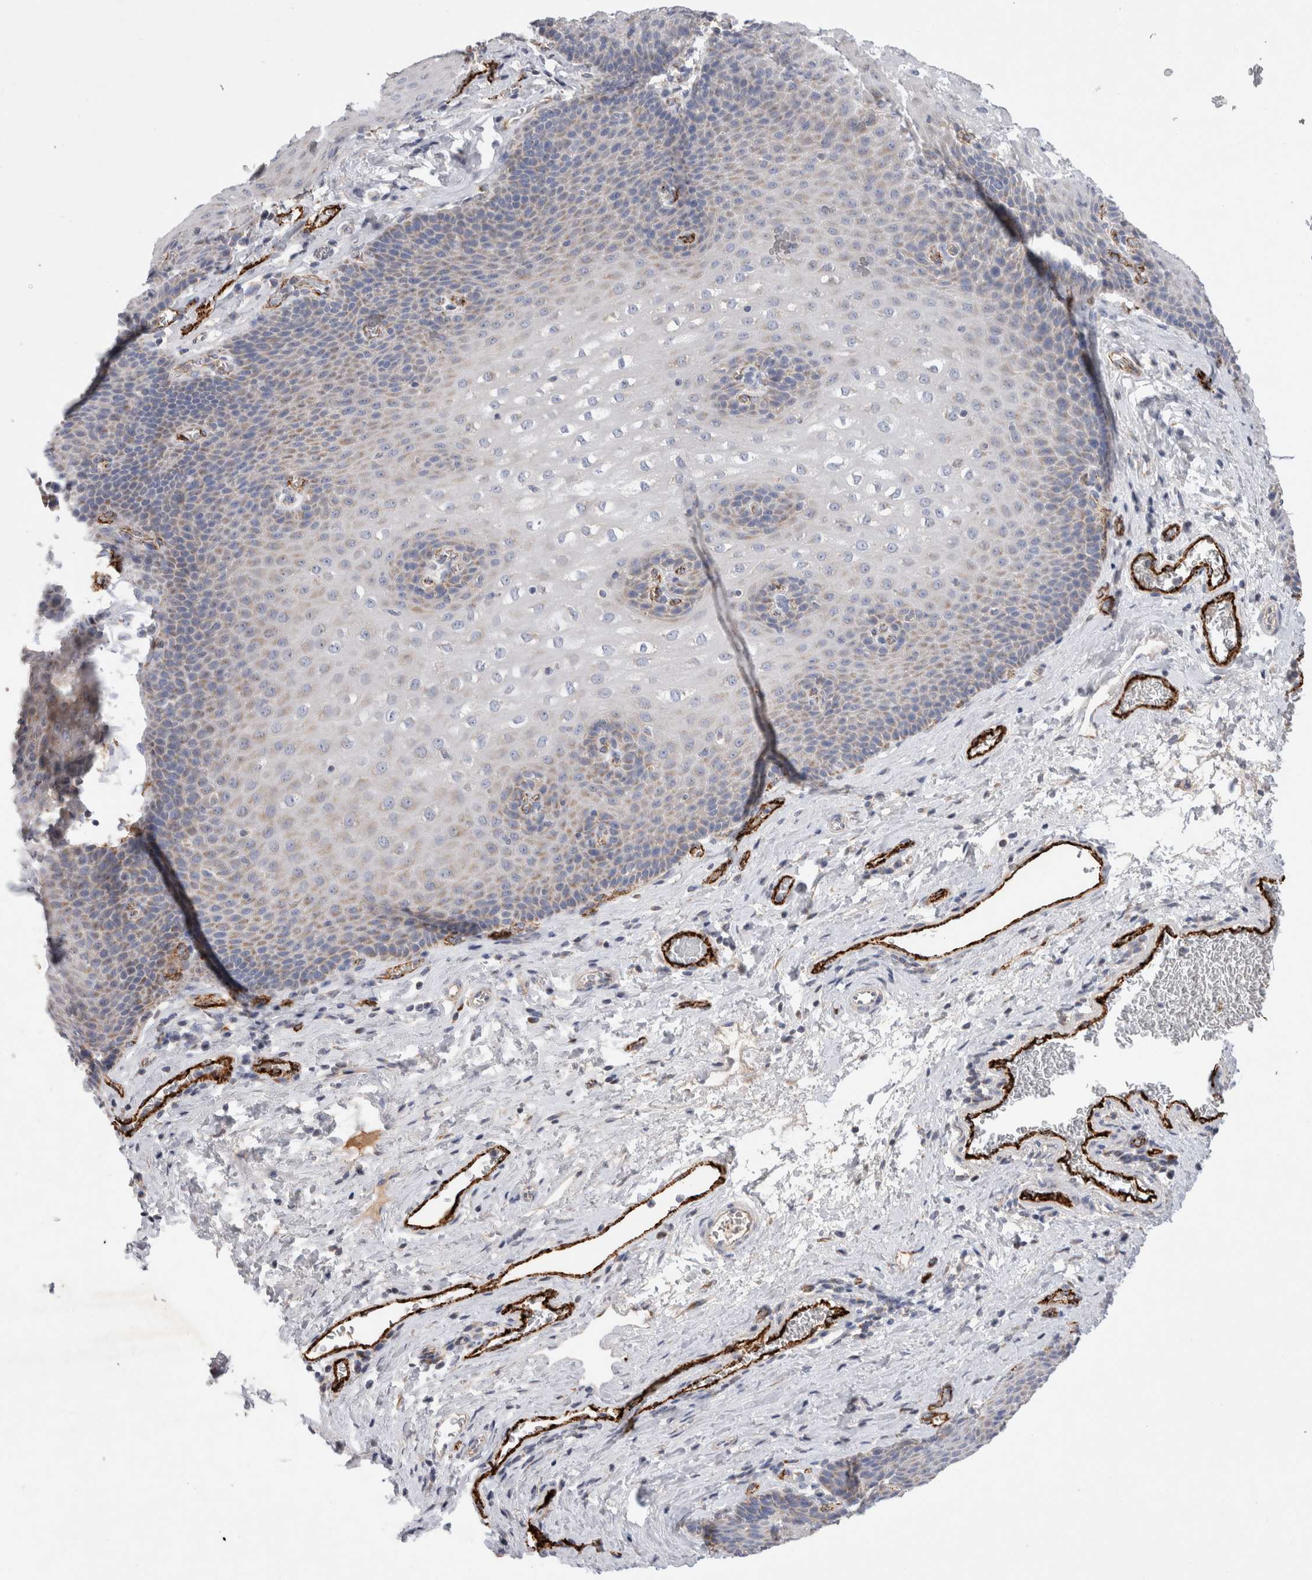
{"staining": {"intensity": "weak", "quantity": "25%-75%", "location": "cytoplasmic/membranous"}, "tissue": "esophagus", "cell_type": "Squamous epithelial cells", "image_type": "normal", "snomed": [{"axis": "morphology", "description": "Normal tissue, NOS"}, {"axis": "topography", "description": "Esophagus"}], "caption": "A low amount of weak cytoplasmic/membranous staining is present in approximately 25%-75% of squamous epithelial cells in normal esophagus.", "gene": "IARS2", "patient": {"sex": "male", "age": 48}}